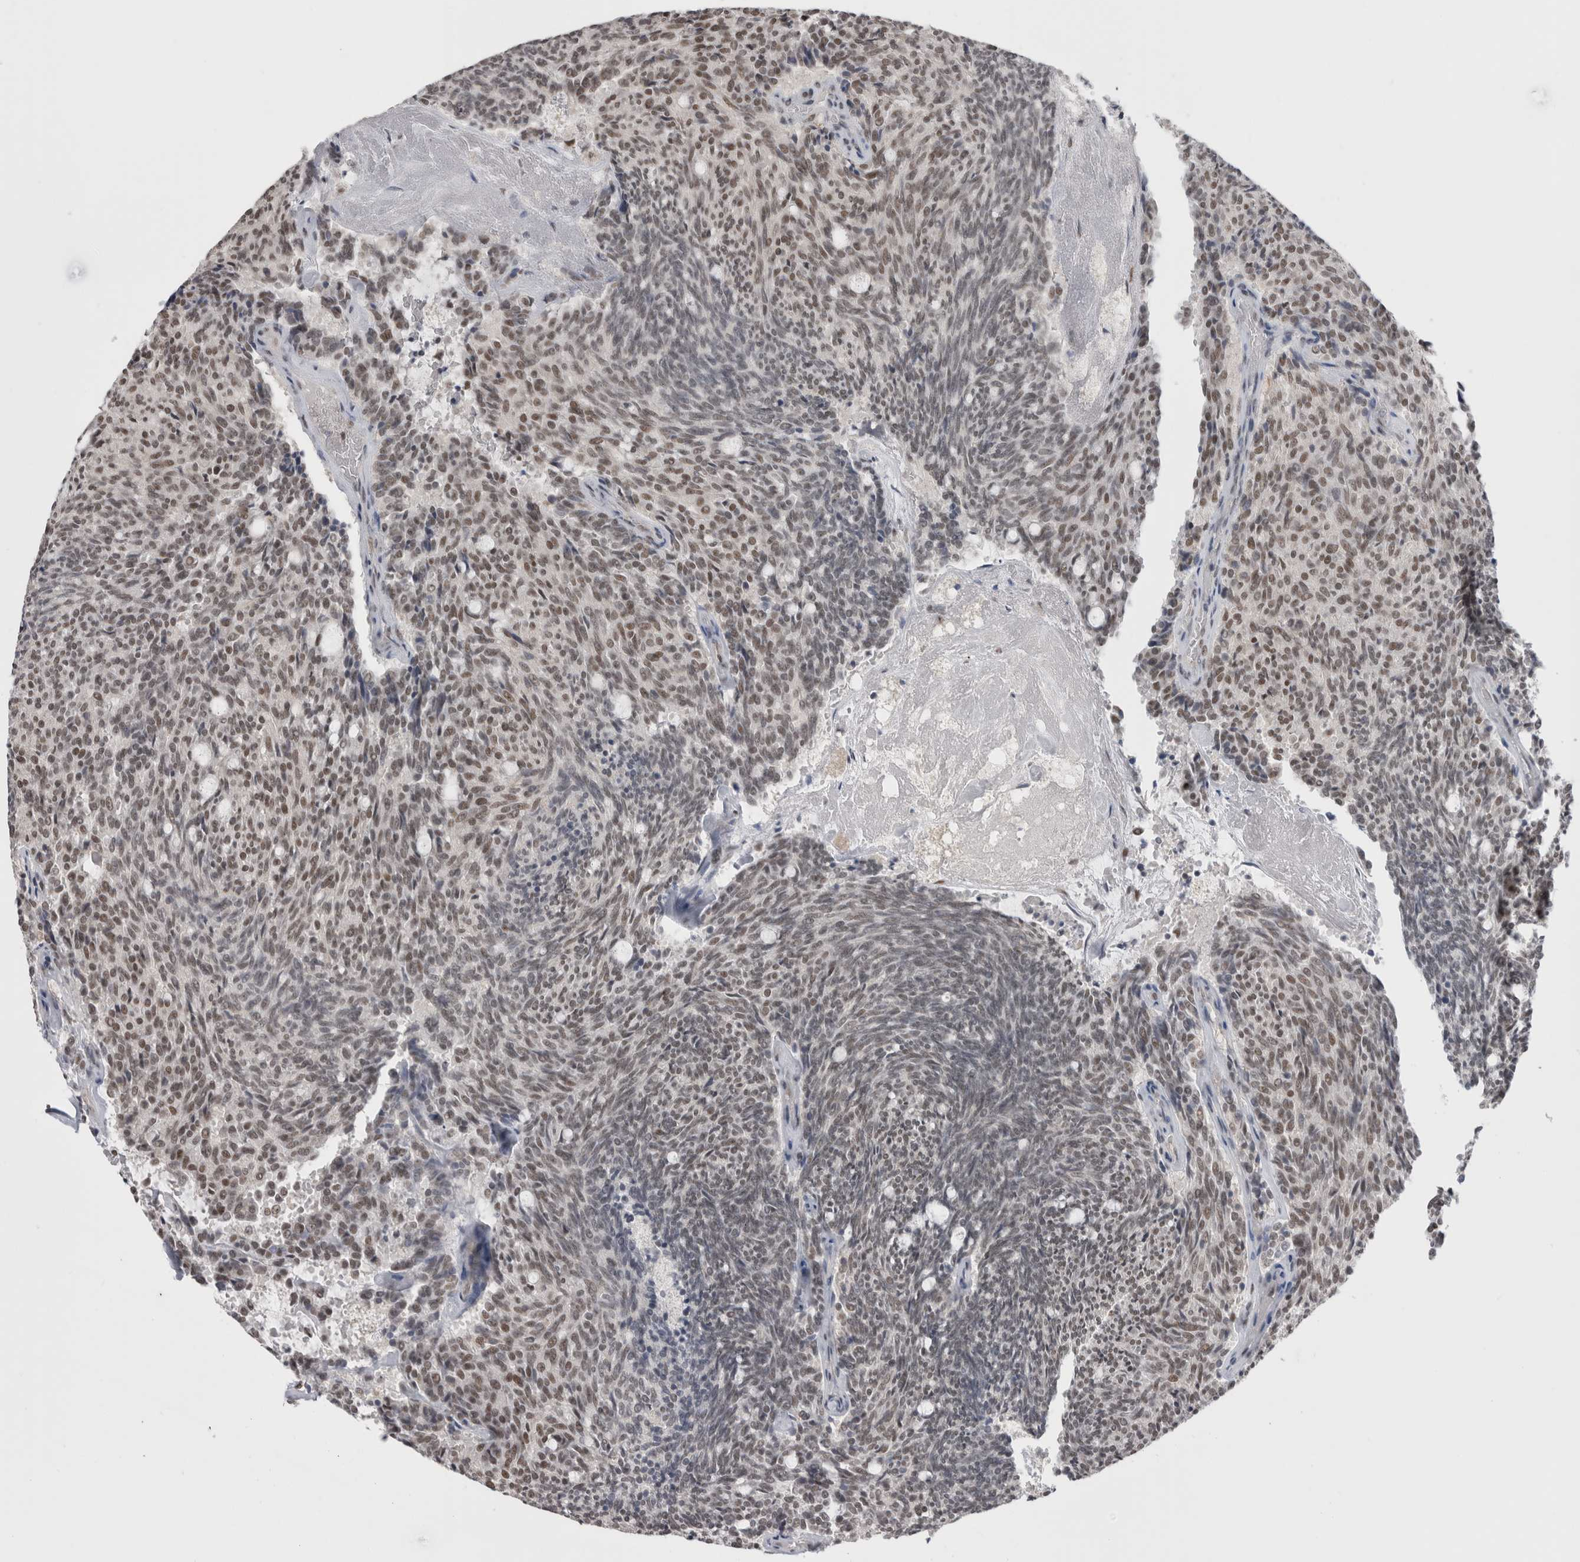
{"staining": {"intensity": "moderate", "quantity": "<25%", "location": "nuclear"}, "tissue": "carcinoid", "cell_type": "Tumor cells", "image_type": "cancer", "snomed": [{"axis": "morphology", "description": "Carcinoid, malignant, NOS"}, {"axis": "topography", "description": "Pancreas"}], "caption": "An immunohistochemistry micrograph of neoplastic tissue is shown. Protein staining in brown labels moderate nuclear positivity in carcinoid within tumor cells.", "gene": "DAXX", "patient": {"sex": "female", "age": 54}}